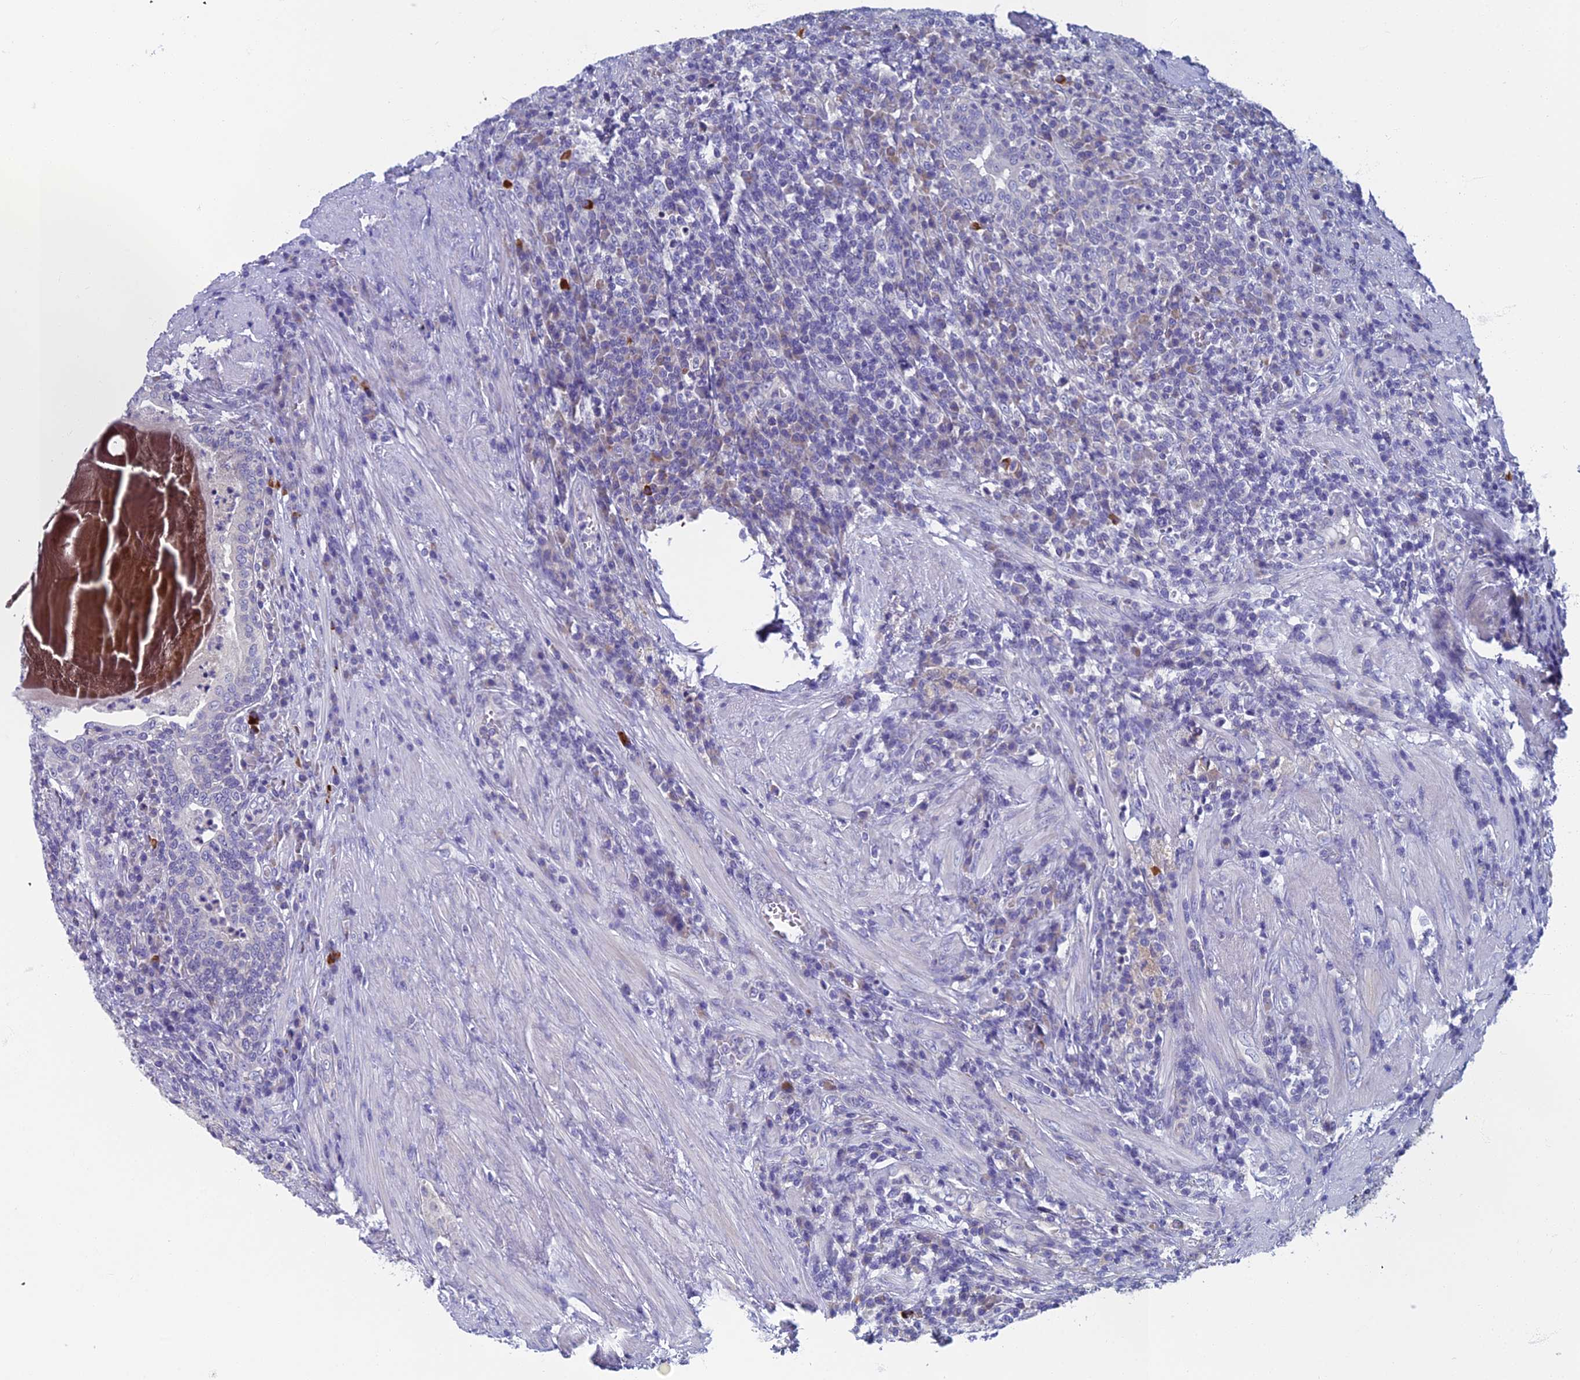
{"staining": {"intensity": "negative", "quantity": "none", "location": "none"}, "tissue": "prostate cancer", "cell_type": "Tumor cells", "image_type": "cancer", "snomed": [{"axis": "morphology", "description": "Adenocarcinoma, Low grade"}, {"axis": "topography", "description": "Prostate"}], "caption": "IHC histopathology image of low-grade adenocarcinoma (prostate) stained for a protein (brown), which demonstrates no expression in tumor cells. (Brightfield microscopy of DAB (3,3'-diaminobenzidine) immunohistochemistry (IHC) at high magnification).", "gene": "SPIN4", "patient": {"sex": "male", "age": 68}}